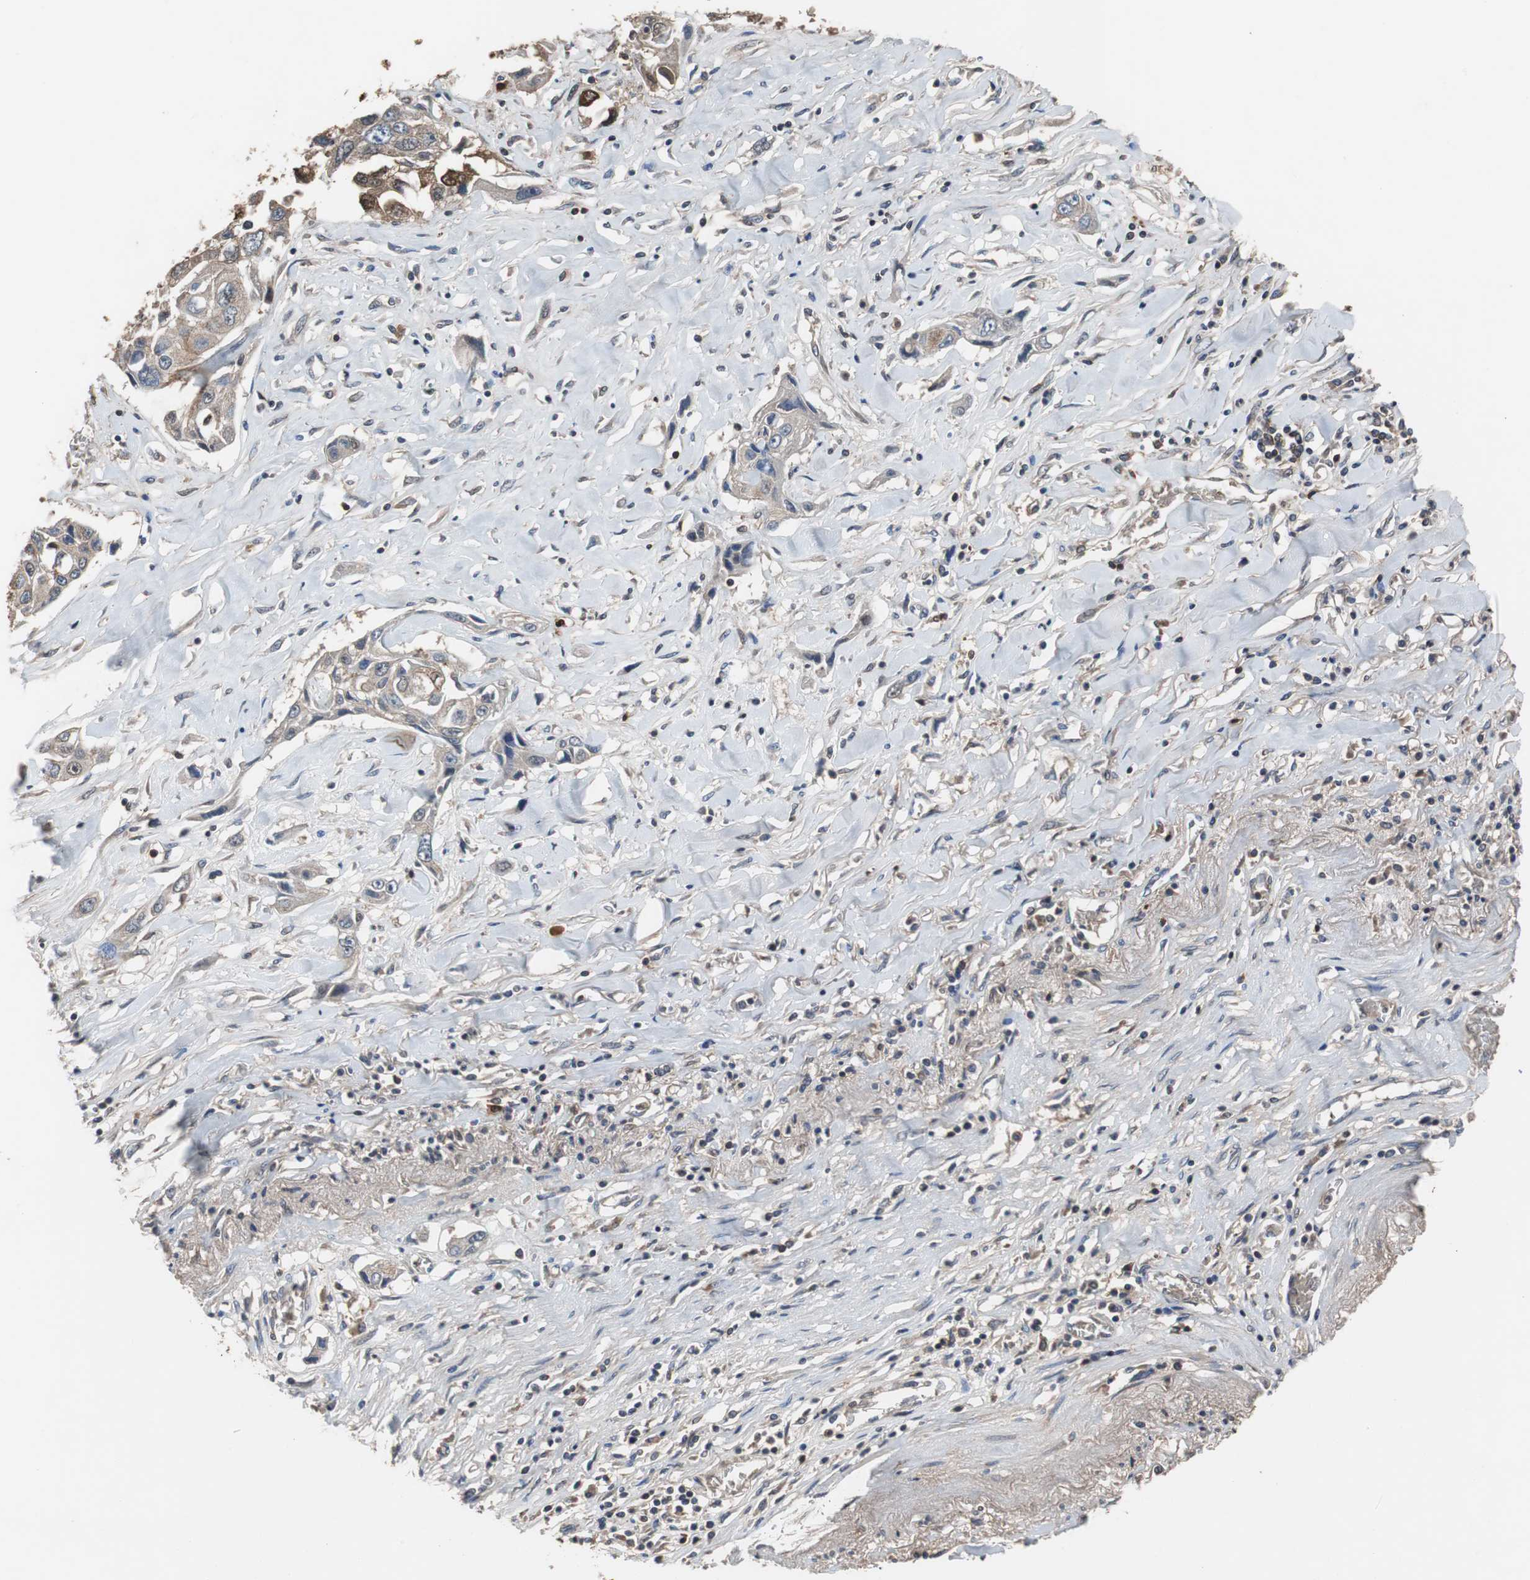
{"staining": {"intensity": "weak", "quantity": ">75%", "location": "cytoplasmic/membranous"}, "tissue": "lung cancer", "cell_type": "Tumor cells", "image_type": "cancer", "snomed": [{"axis": "morphology", "description": "Squamous cell carcinoma, NOS"}, {"axis": "topography", "description": "Lung"}], "caption": "Lung squamous cell carcinoma stained for a protein (brown) shows weak cytoplasmic/membranous positive expression in about >75% of tumor cells.", "gene": "CALB2", "patient": {"sex": "male", "age": 71}}